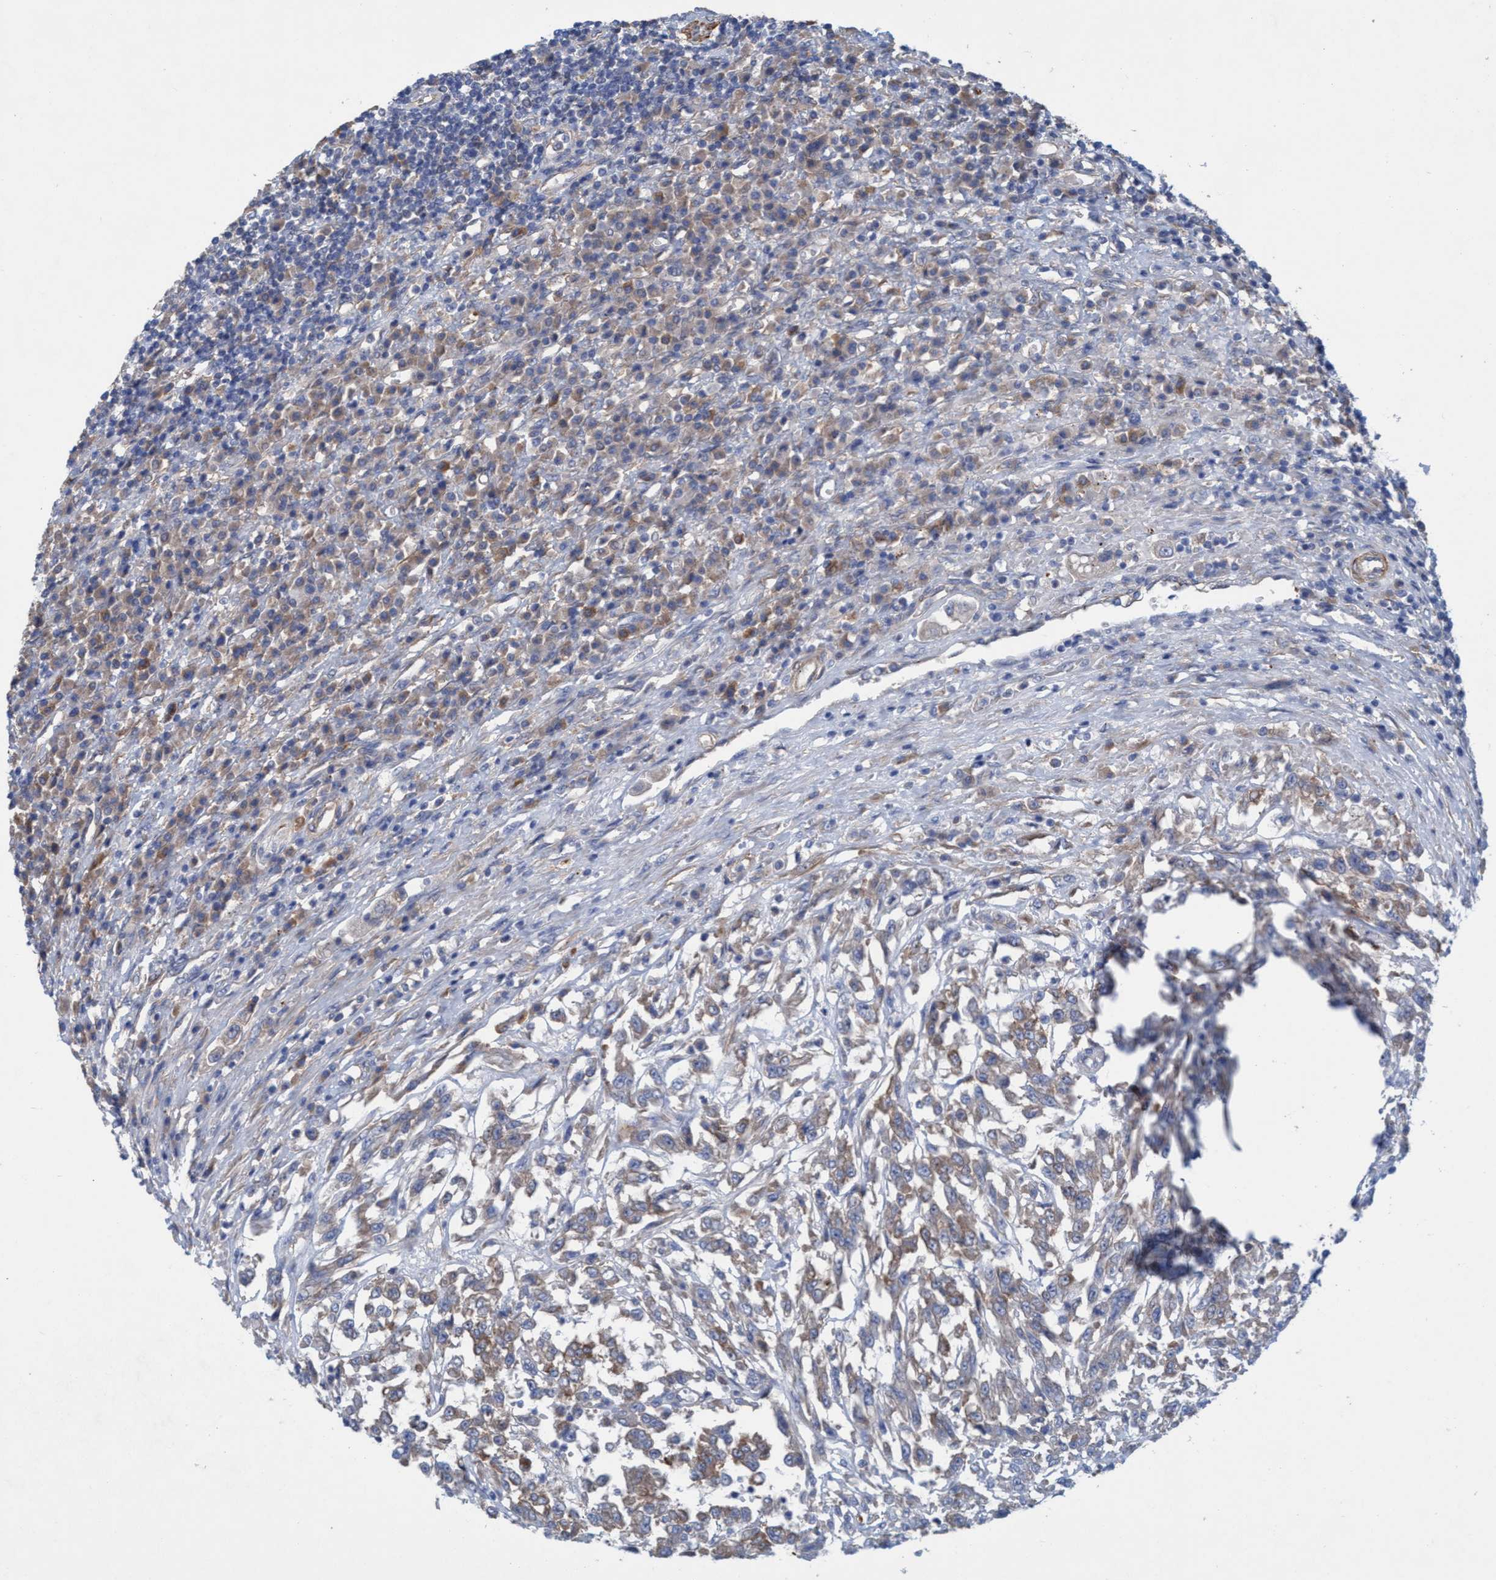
{"staining": {"intensity": "moderate", "quantity": "<25%", "location": "cytoplasmic/membranous"}, "tissue": "urothelial cancer", "cell_type": "Tumor cells", "image_type": "cancer", "snomed": [{"axis": "morphology", "description": "Urothelial carcinoma, High grade"}, {"axis": "topography", "description": "Urinary bladder"}], "caption": "Urothelial cancer stained with immunohistochemistry exhibits moderate cytoplasmic/membranous staining in approximately <25% of tumor cells.", "gene": "GULP1", "patient": {"sex": "male", "age": 46}}